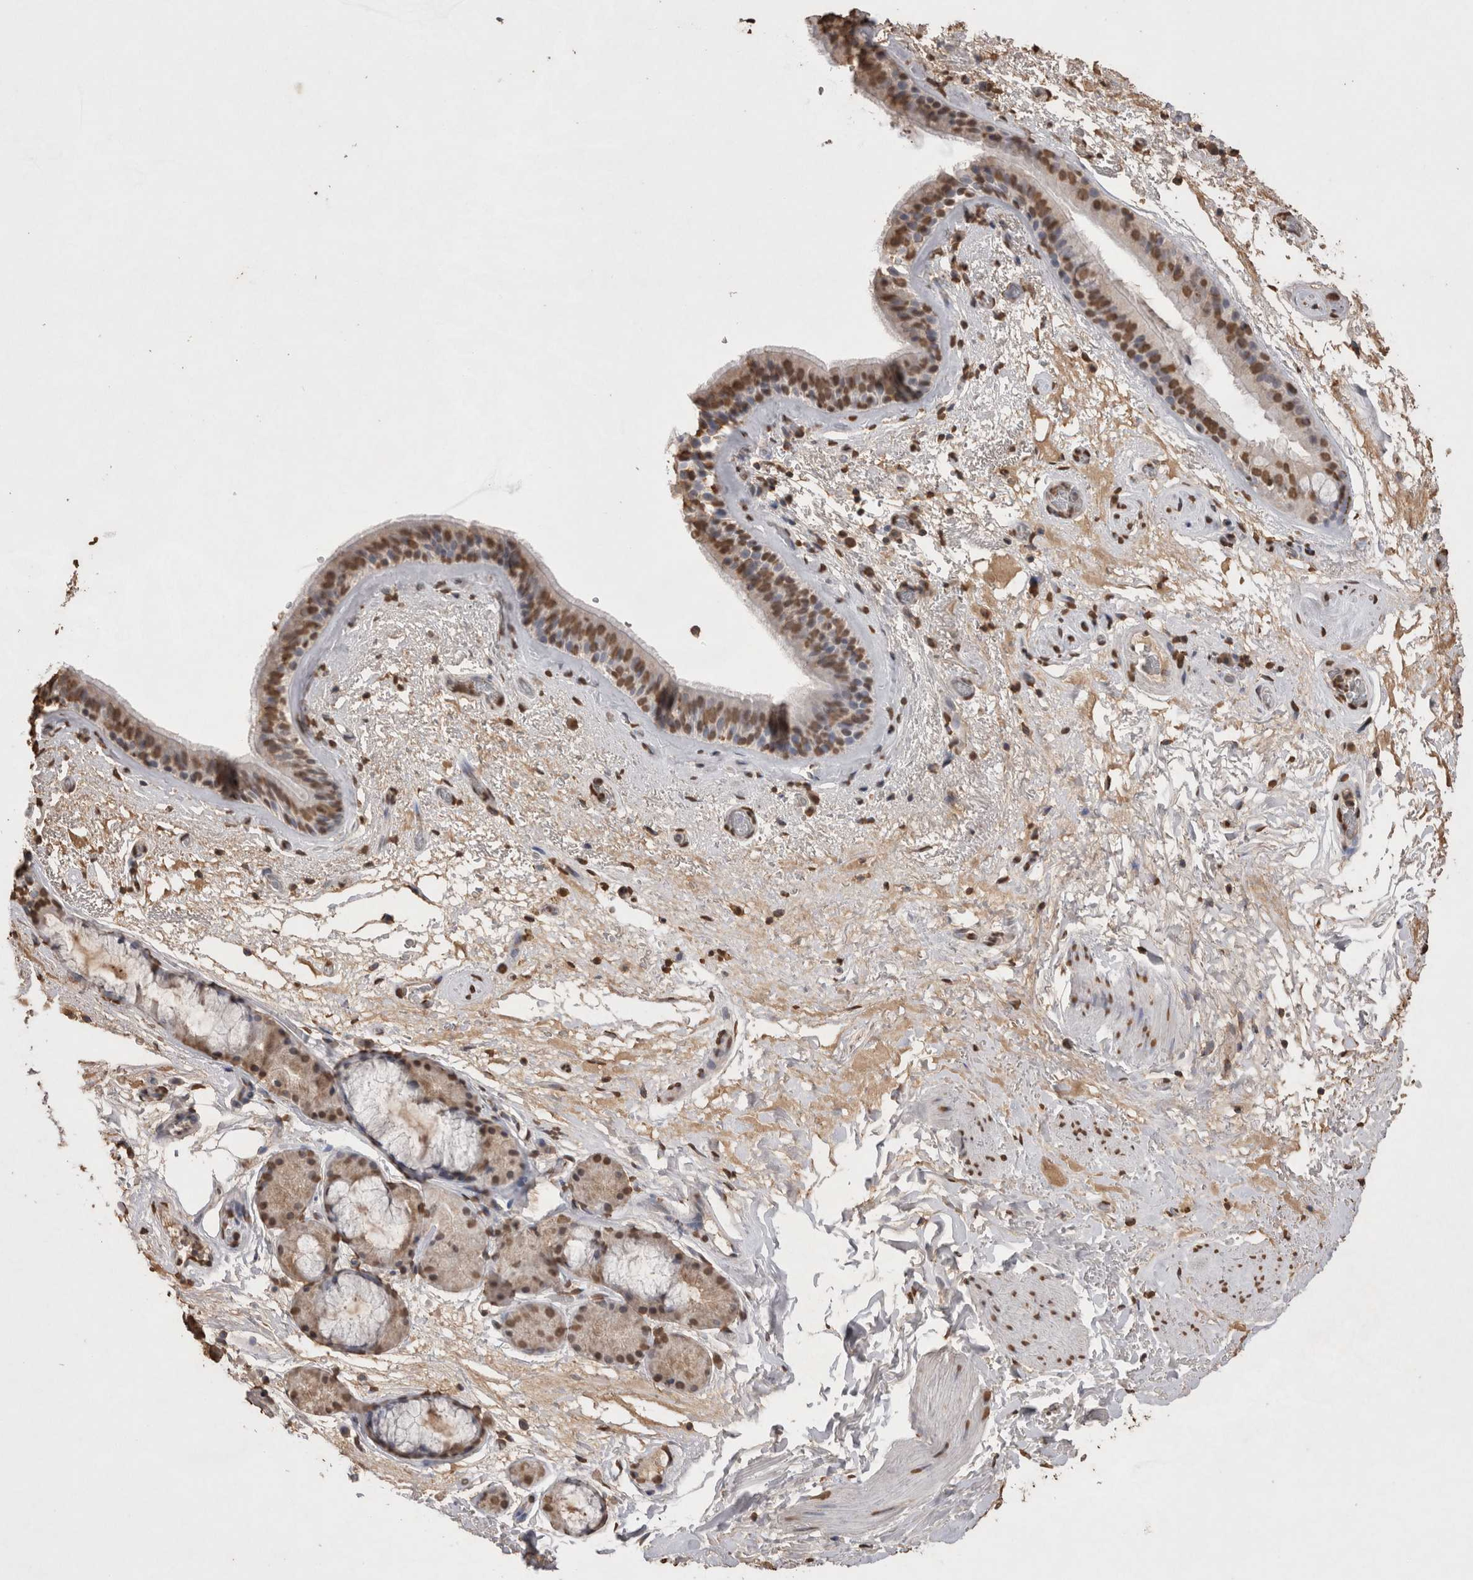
{"staining": {"intensity": "moderate", "quantity": "25%-75%", "location": "nuclear"}, "tissue": "bronchus", "cell_type": "Respiratory epithelial cells", "image_type": "normal", "snomed": [{"axis": "morphology", "description": "Normal tissue, NOS"}, {"axis": "topography", "description": "Cartilage tissue"}], "caption": "Bronchus was stained to show a protein in brown. There is medium levels of moderate nuclear expression in approximately 25%-75% of respiratory epithelial cells.", "gene": "POU5F1", "patient": {"sex": "female", "age": 63}}